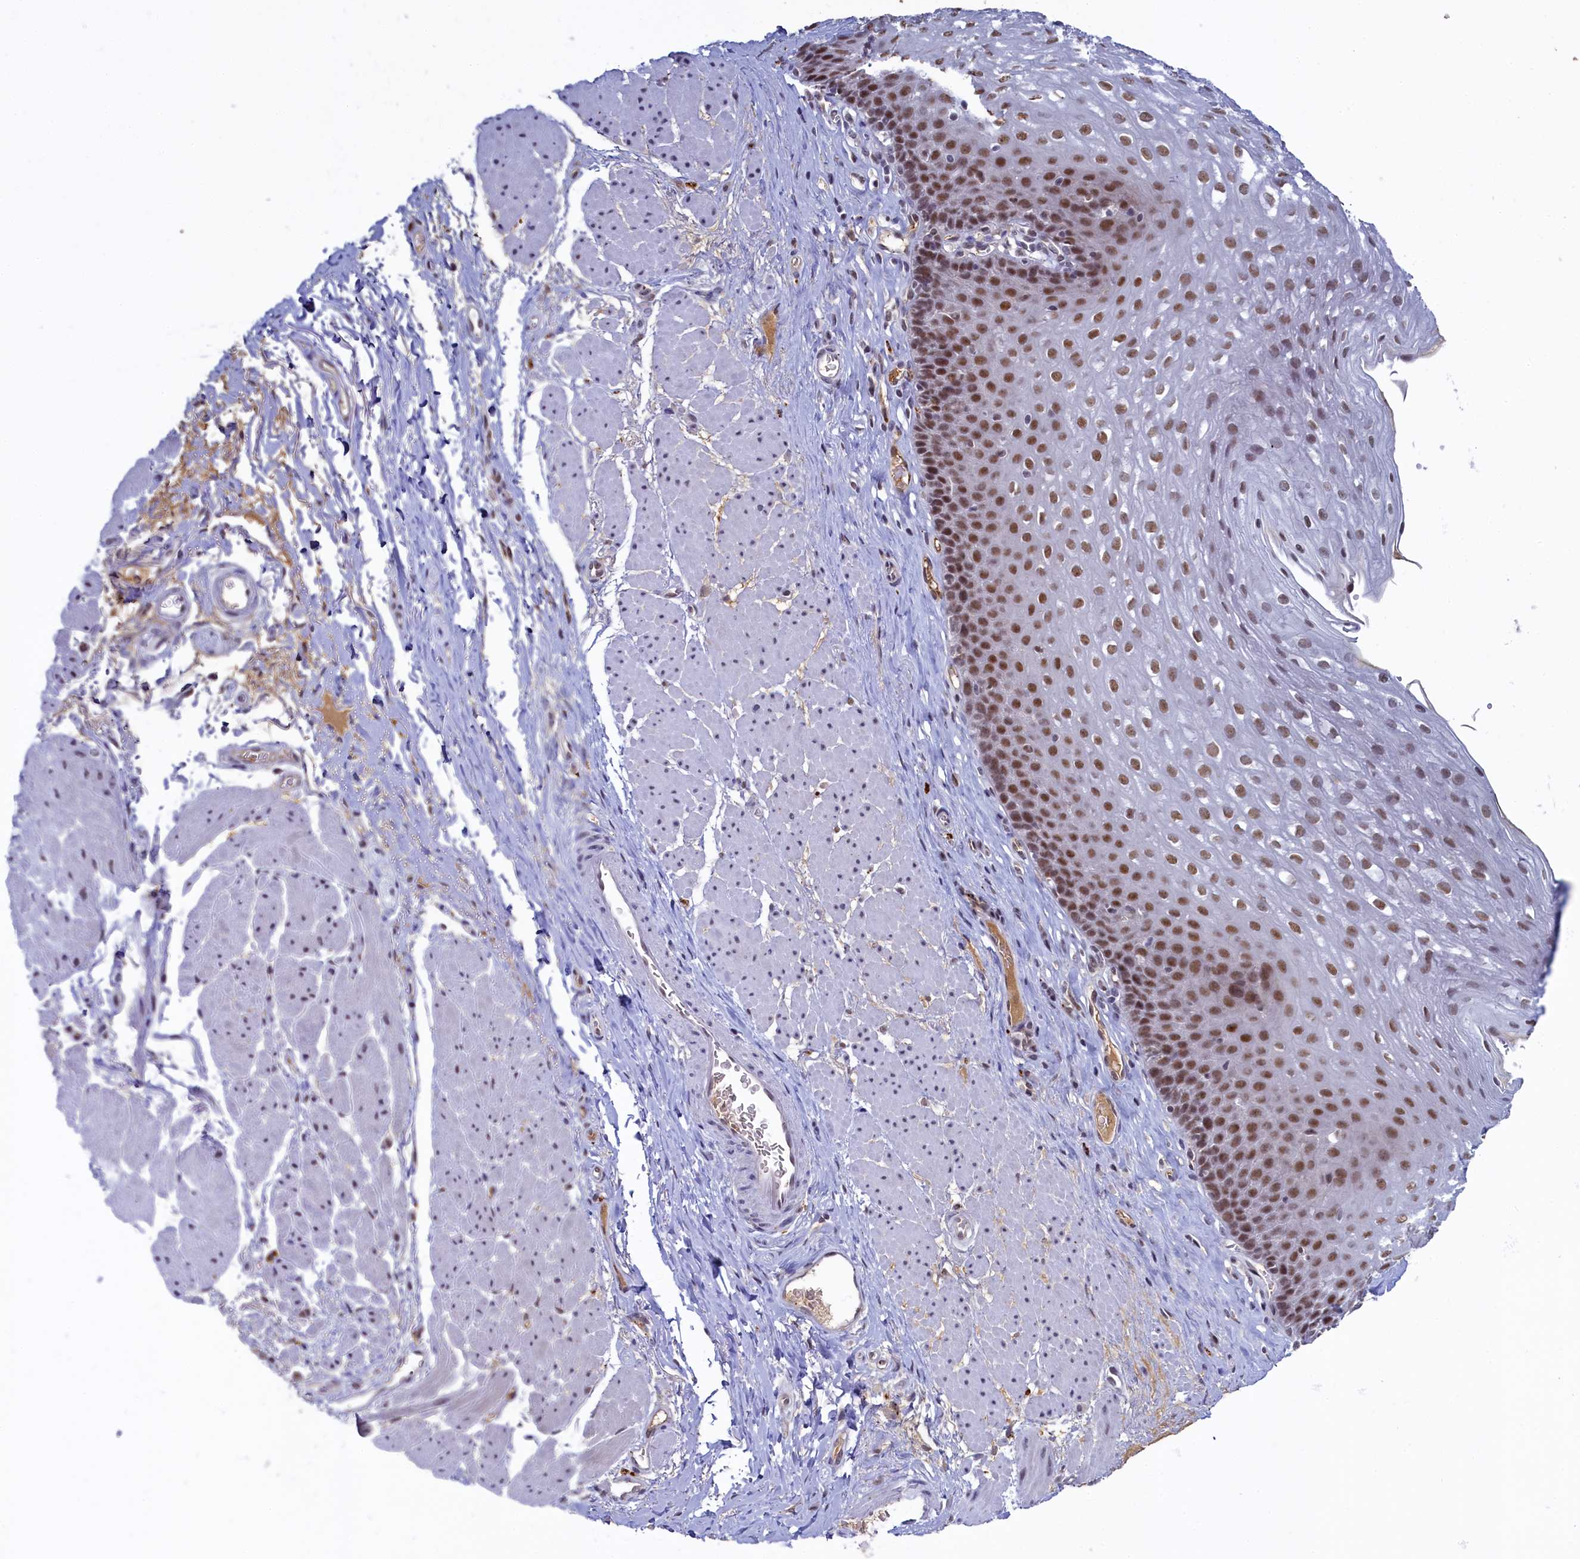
{"staining": {"intensity": "moderate", "quantity": ">75%", "location": "nuclear"}, "tissue": "esophagus", "cell_type": "Squamous epithelial cells", "image_type": "normal", "snomed": [{"axis": "morphology", "description": "Normal tissue, NOS"}, {"axis": "topography", "description": "Esophagus"}], "caption": "Immunohistochemistry micrograph of benign esophagus: human esophagus stained using immunohistochemistry (IHC) exhibits medium levels of moderate protein expression localized specifically in the nuclear of squamous epithelial cells, appearing as a nuclear brown color.", "gene": "INTS14", "patient": {"sex": "female", "age": 66}}